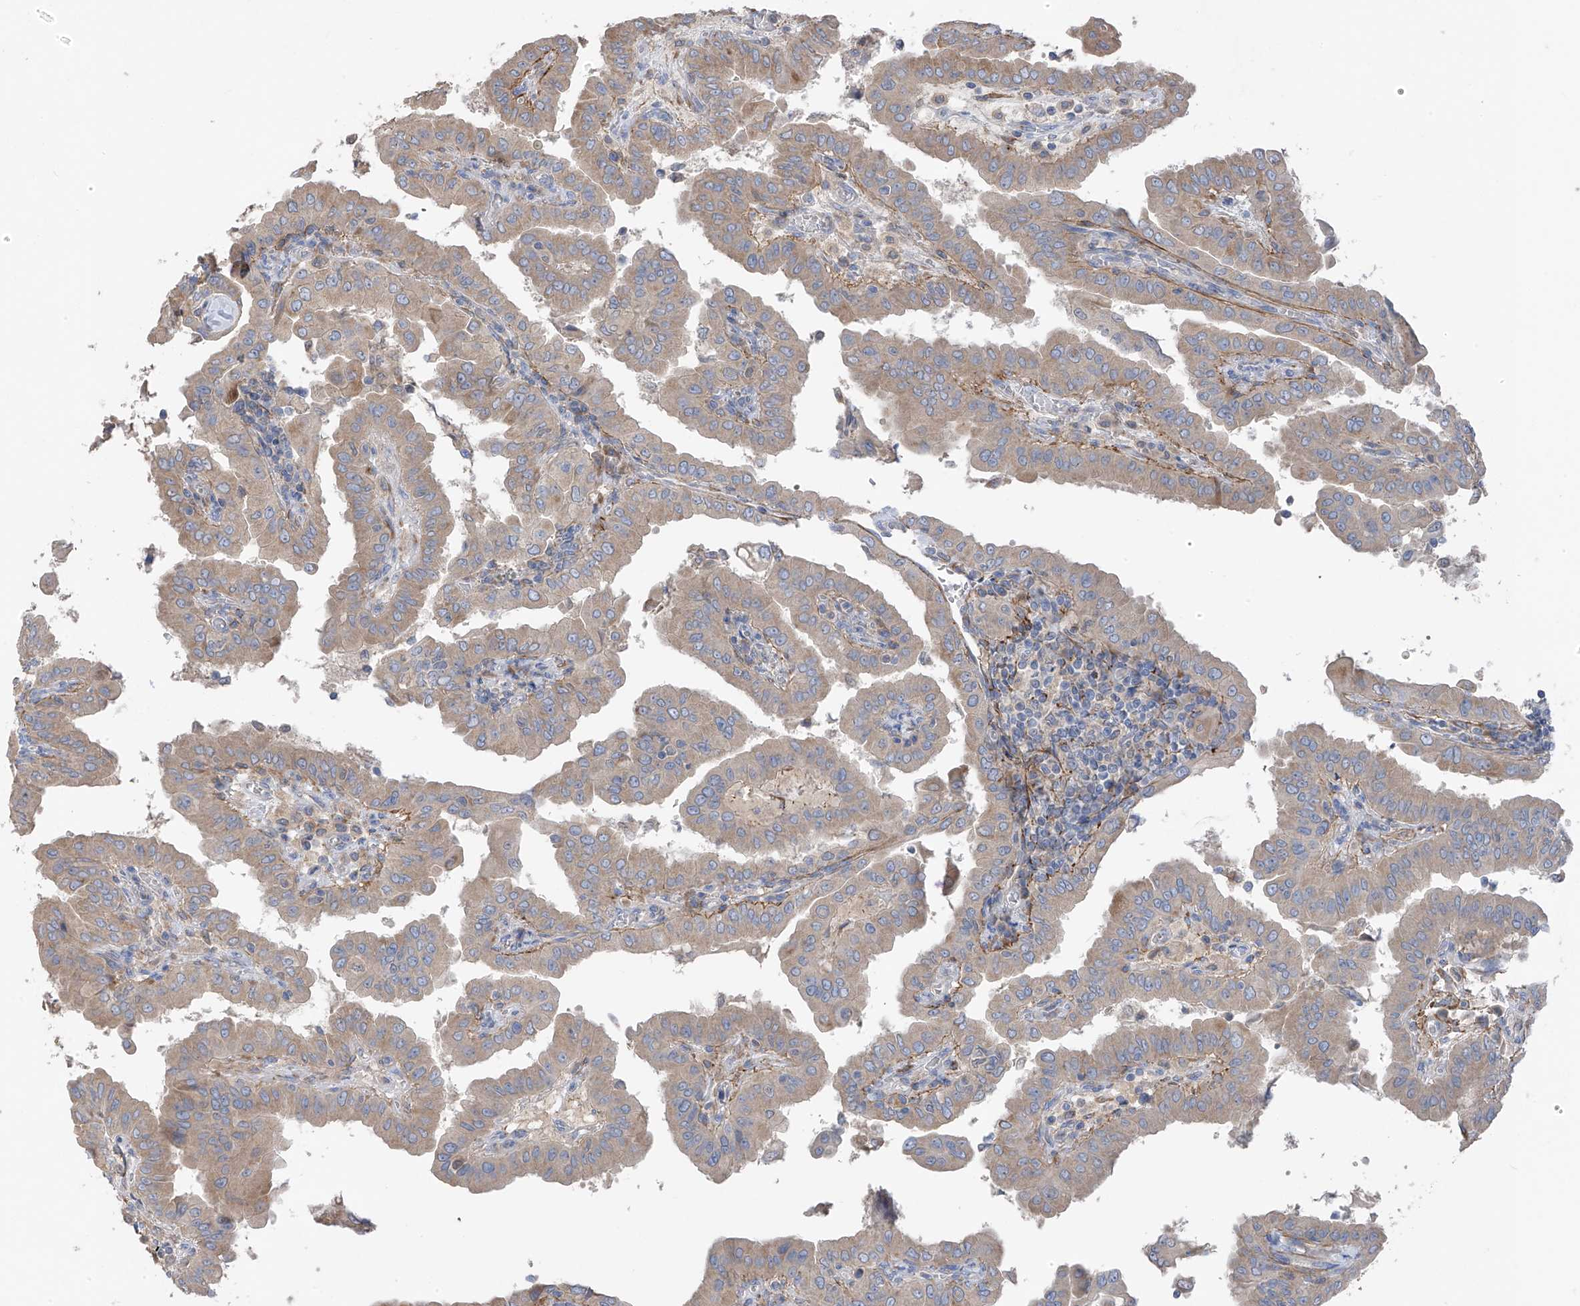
{"staining": {"intensity": "weak", "quantity": ">75%", "location": "cytoplasmic/membranous"}, "tissue": "thyroid cancer", "cell_type": "Tumor cells", "image_type": "cancer", "snomed": [{"axis": "morphology", "description": "Papillary adenocarcinoma, NOS"}, {"axis": "topography", "description": "Thyroid gland"}], "caption": "Human papillary adenocarcinoma (thyroid) stained with a protein marker demonstrates weak staining in tumor cells.", "gene": "GALNTL6", "patient": {"sex": "male", "age": 33}}